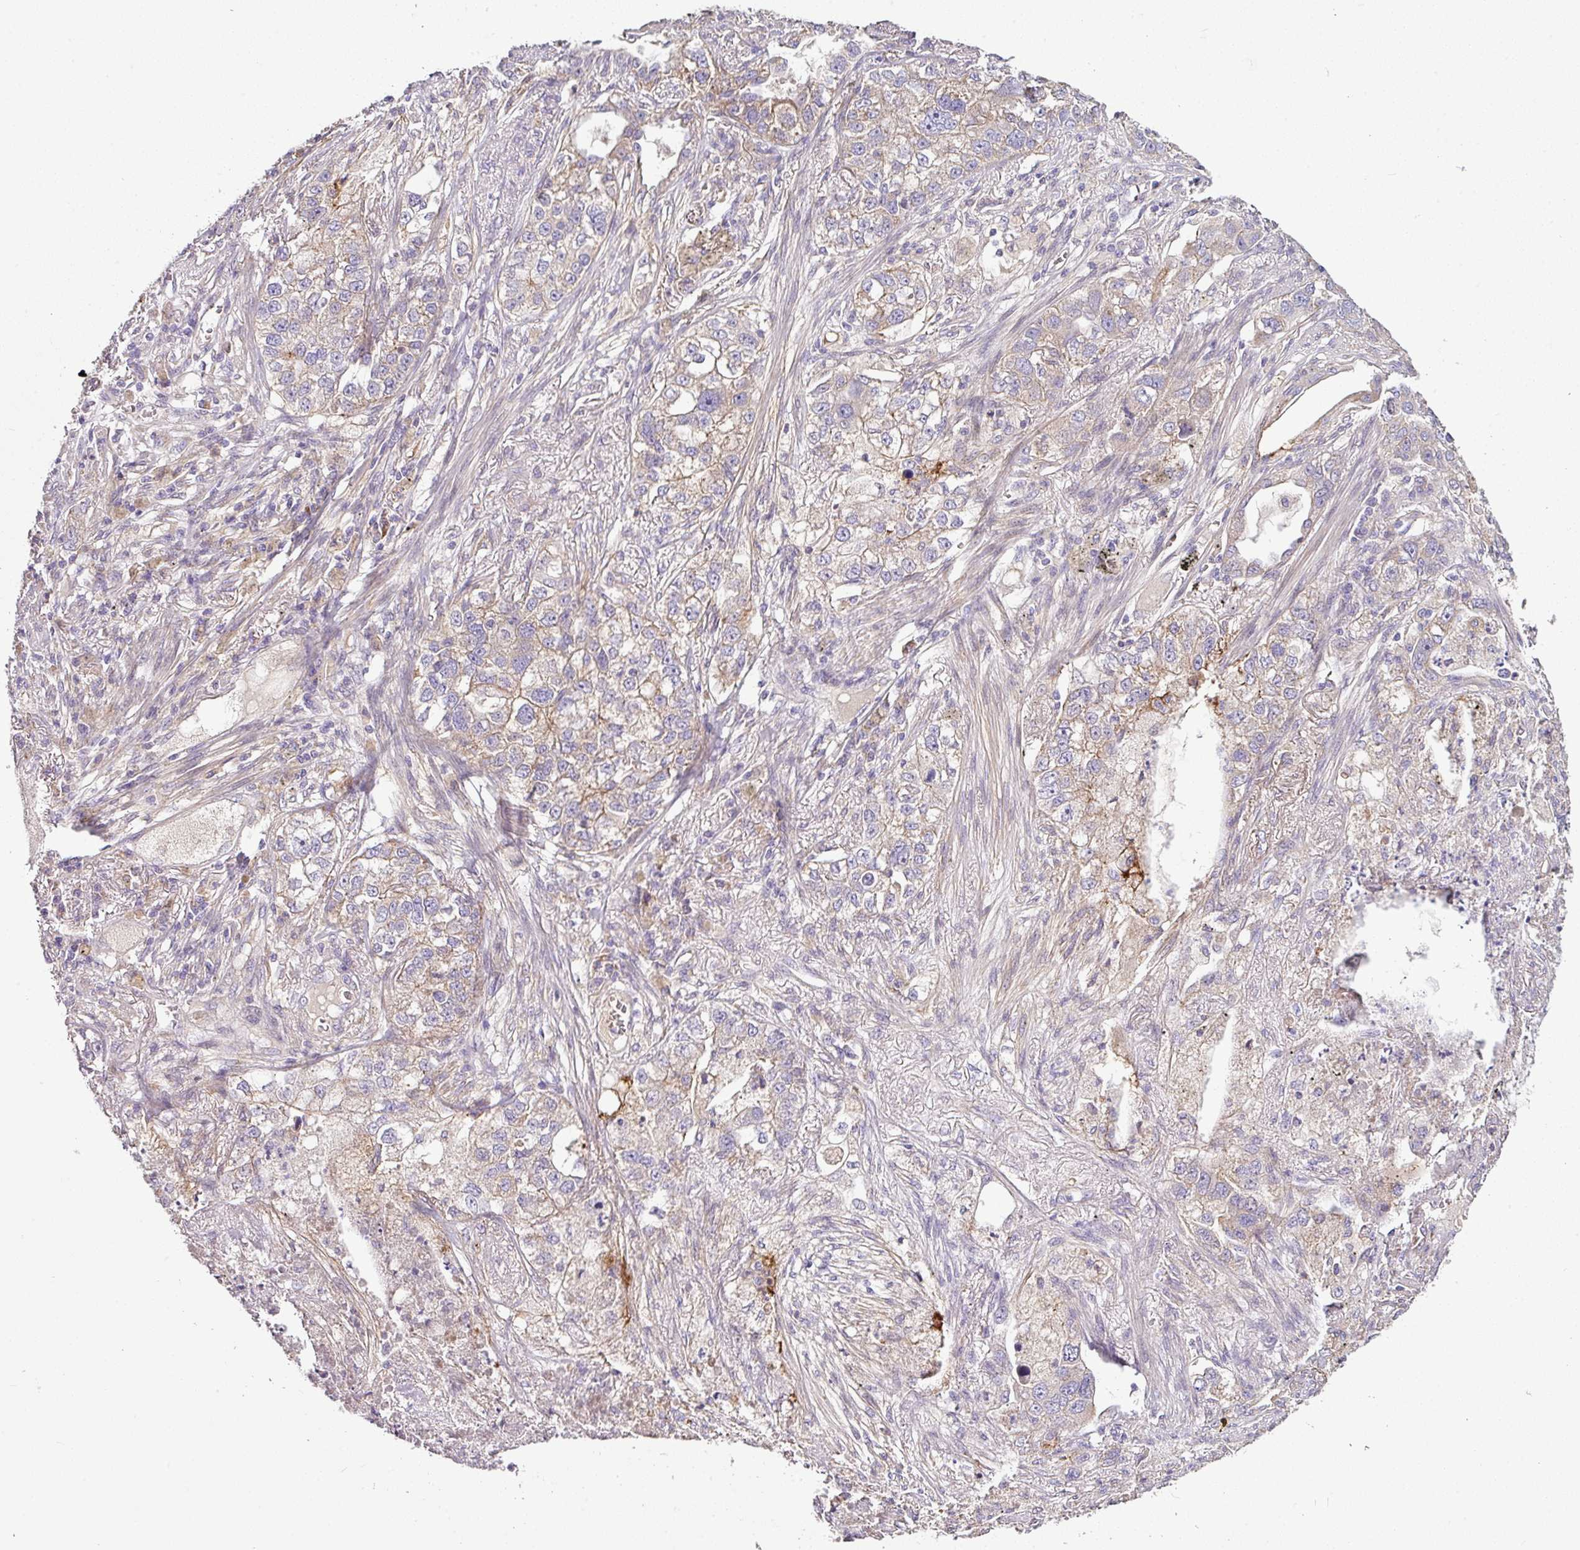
{"staining": {"intensity": "weak", "quantity": "25%-75%", "location": "cytoplasmic/membranous"}, "tissue": "lung cancer", "cell_type": "Tumor cells", "image_type": "cancer", "snomed": [{"axis": "morphology", "description": "Adenocarcinoma, NOS"}, {"axis": "topography", "description": "Lung"}], "caption": "Weak cytoplasmic/membranous expression for a protein is seen in approximately 25%-75% of tumor cells of lung adenocarcinoma using IHC.", "gene": "GAN", "patient": {"sex": "male", "age": 49}}